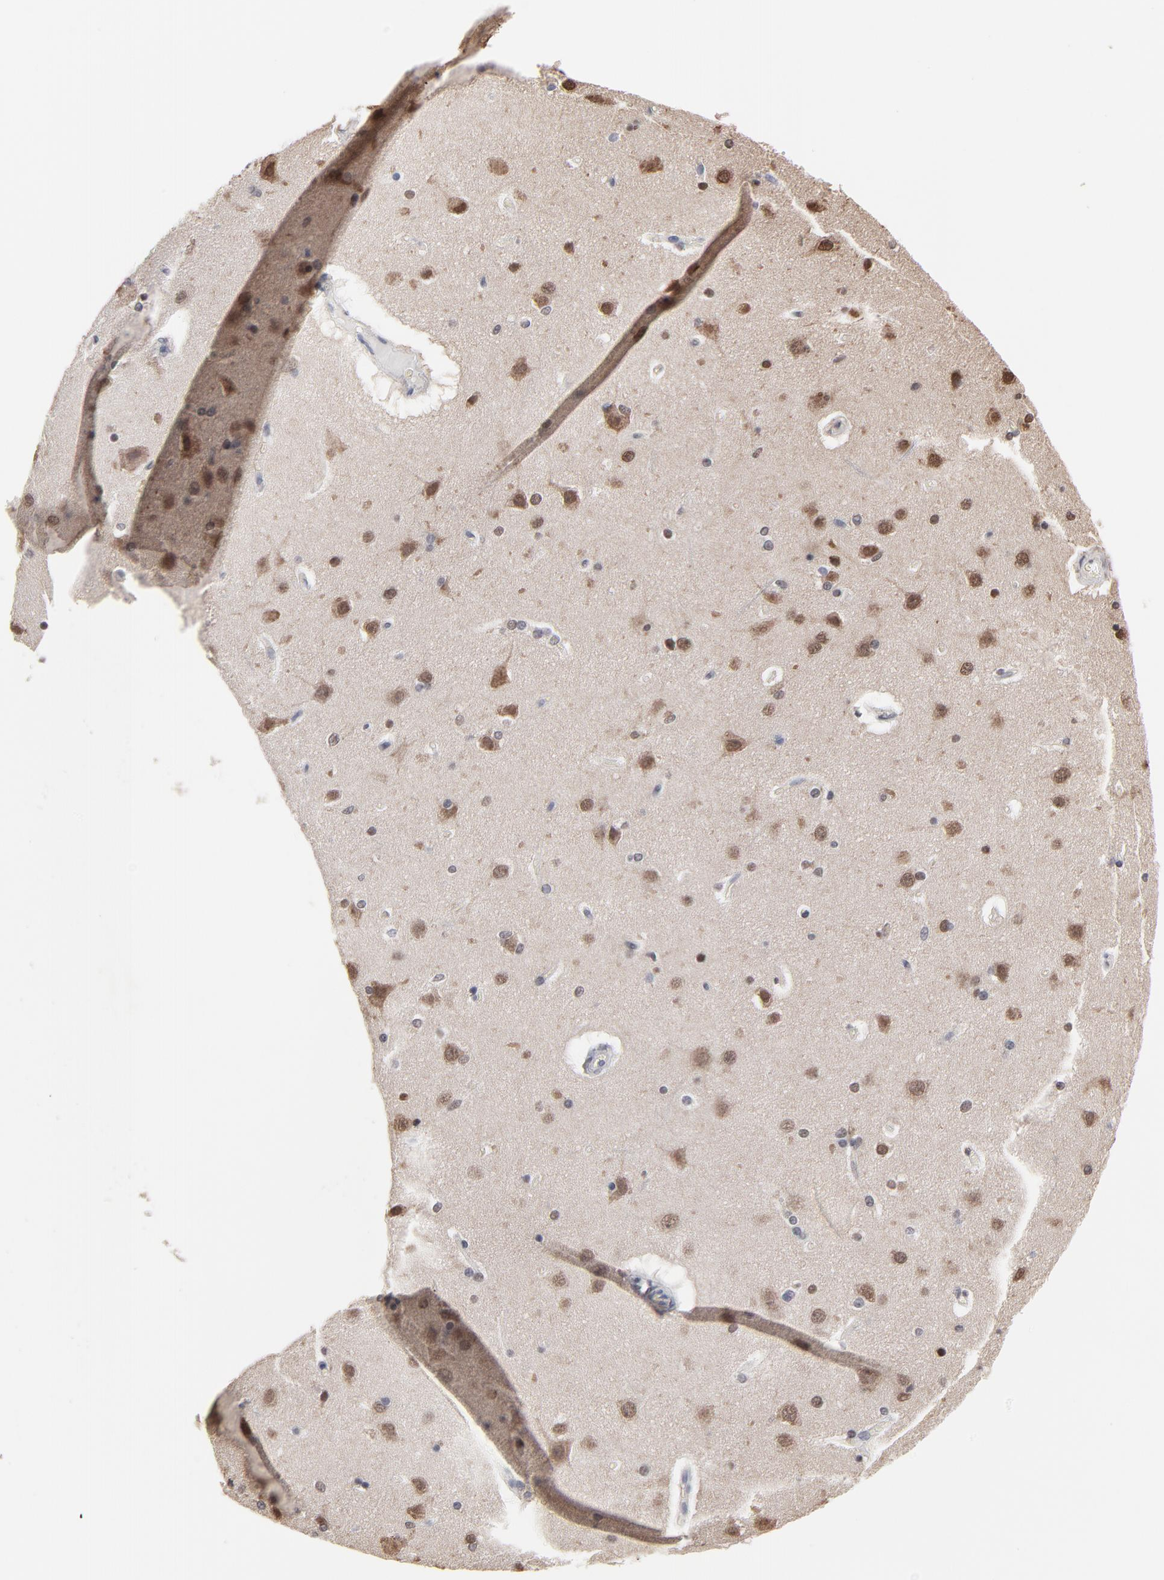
{"staining": {"intensity": "negative", "quantity": "none", "location": "none"}, "tissue": "cerebral cortex", "cell_type": "Endothelial cells", "image_type": "normal", "snomed": [{"axis": "morphology", "description": "Normal tissue, NOS"}, {"axis": "topography", "description": "Cerebral cortex"}], "caption": "Cerebral cortex stained for a protein using immunohistochemistry reveals no positivity endothelial cells.", "gene": "CHM", "patient": {"sex": "female", "age": 54}}